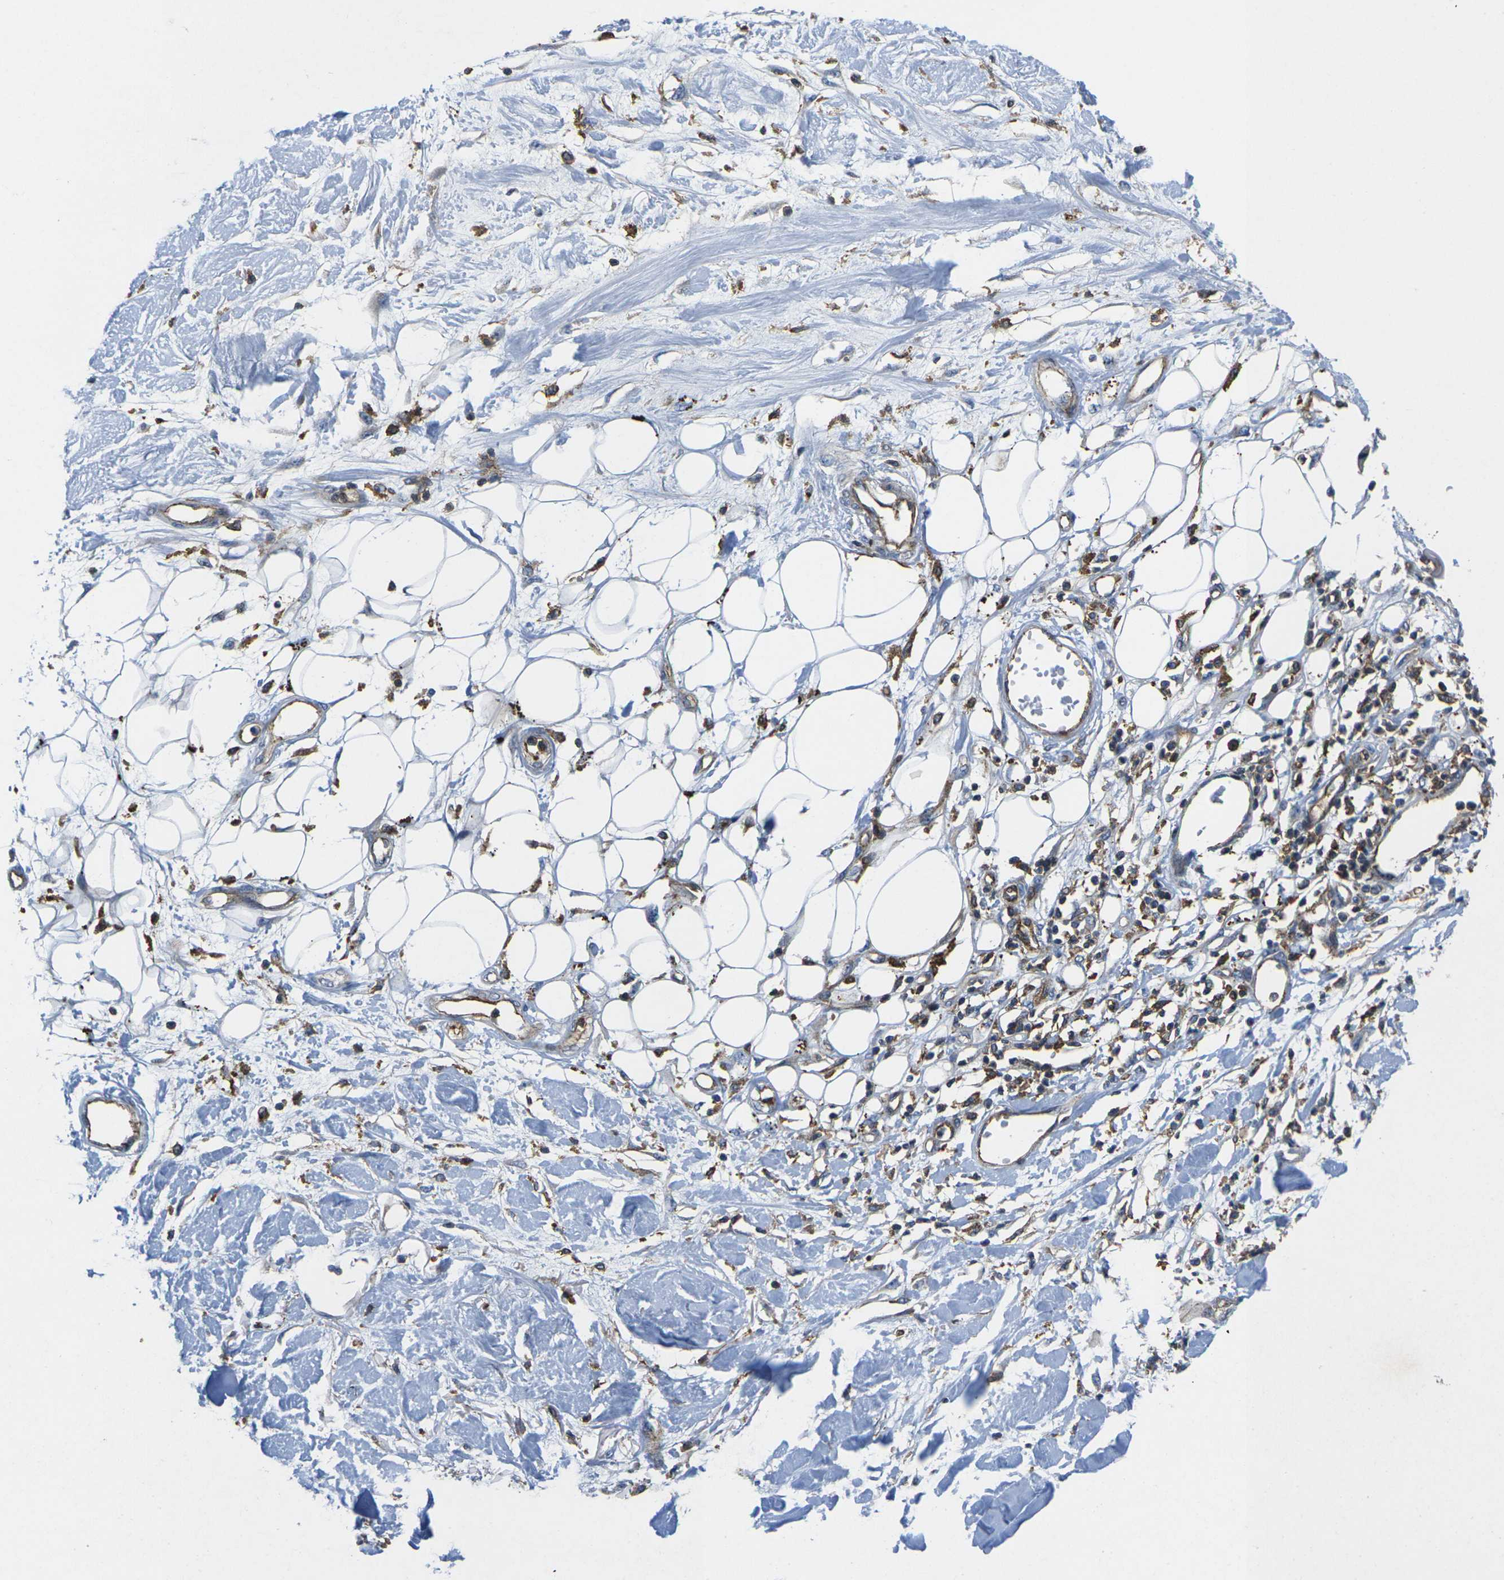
{"staining": {"intensity": "negative", "quantity": "none", "location": "none"}, "tissue": "adipose tissue", "cell_type": "Adipocytes", "image_type": "normal", "snomed": [{"axis": "morphology", "description": "Normal tissue, NOS"}, {"axis": "morphology", "description": "Squamous cell carcinoma, NOS"}, {"axis": "topography", "description": "Skin"}, {"axis": "topography", "description": "Peripheral nerve tissue"}], "caption": "IHC image of benign human adipose tissue stained for a protein (brown), which displays no staining in adipocytes. (Immunohistochemistry (ihc), brightfield microscopy, high magnification).", "gene": "IQGAP1", "patient": {"sex": "male", "age": 83}}